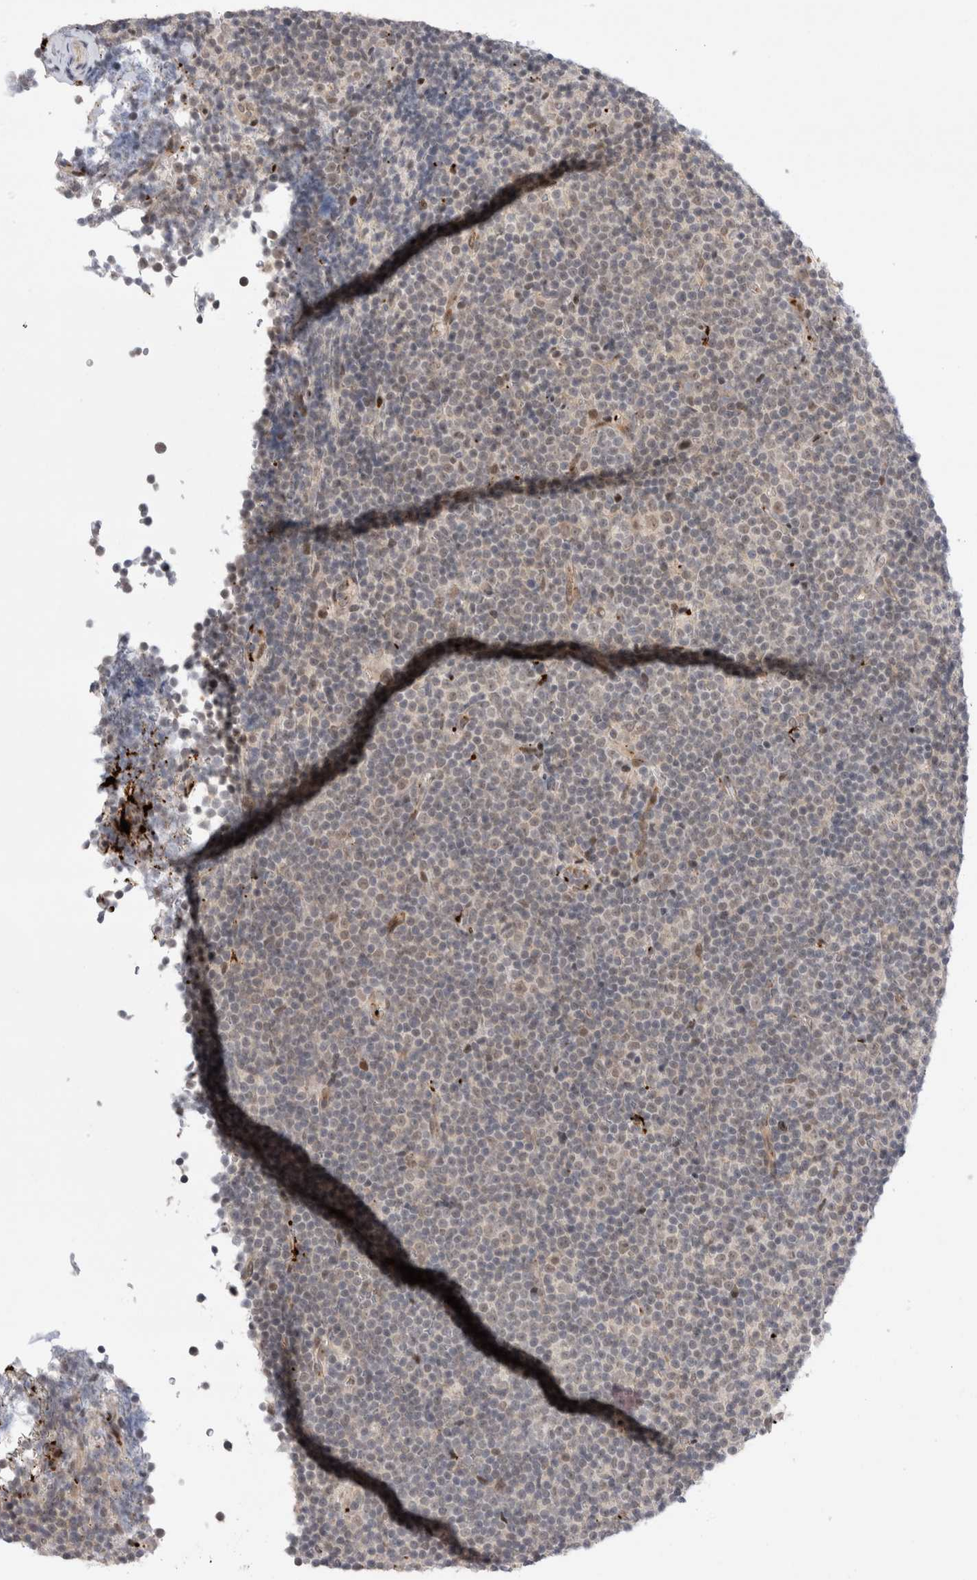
{"staining": {"intensity": "weak", "quantity": "<25%", "location": "nuclear"}, "tissue": "lymphoma", "cell_type": "Tumor cells", "image_type": "cancer", "snomed": [{"axis": "morphology", "description": "Malignant lymphoma, non-Hodgkin's type, Low grade"}, {"axis": "topography", "description": "Lymph node"}], "caption": "Immunohistochemistry of human lymphoma shows no positivity in tumor cells. Brightfield microscopy of IHC stained with DAB (brown) and hematoxylin (blue), captured at high magnification.", "gene": "VPS28", "patient": {"sex": "female", "age": 67}}